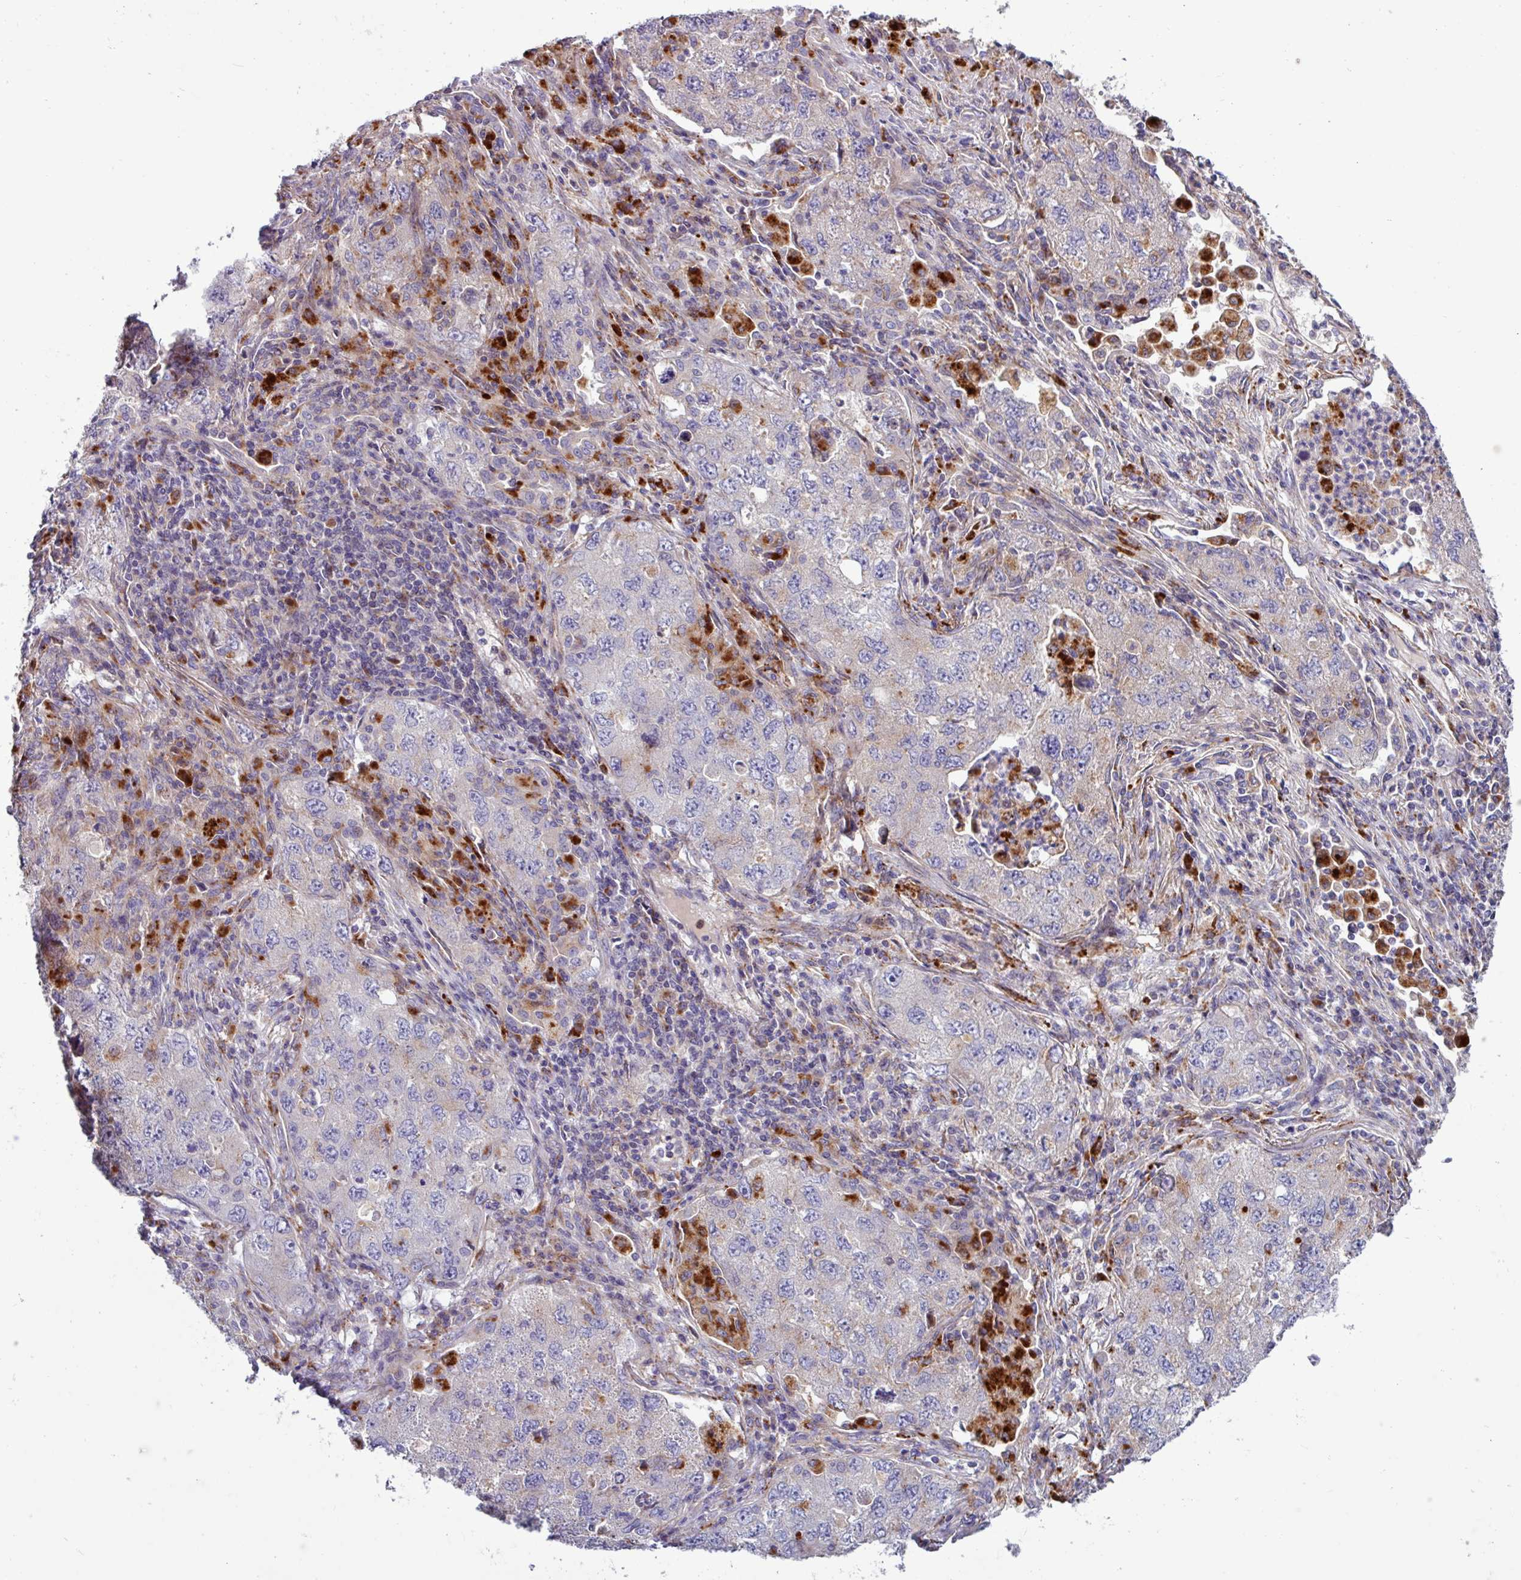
{"staining": {"intensity": "weak", "quantity": "<25%", "location": "cytoplasmic/membranous"}, "tissue": "lung cancer", "cell_type": "Tumor cells", "image_type": "cancer", "snomed": [{"axis": "morphology", "description": "Adenocarcinoma, NOS"}, {"axis": "topography", "description": "Lung"}], "caption": "This is an immunohistochemistry (IHC) histopathology image of adenocarcinoma (lung). There is no expression in tumor cells.", "gene": "AMIGO2", "patient": {"sex": "female", "age": 57}}